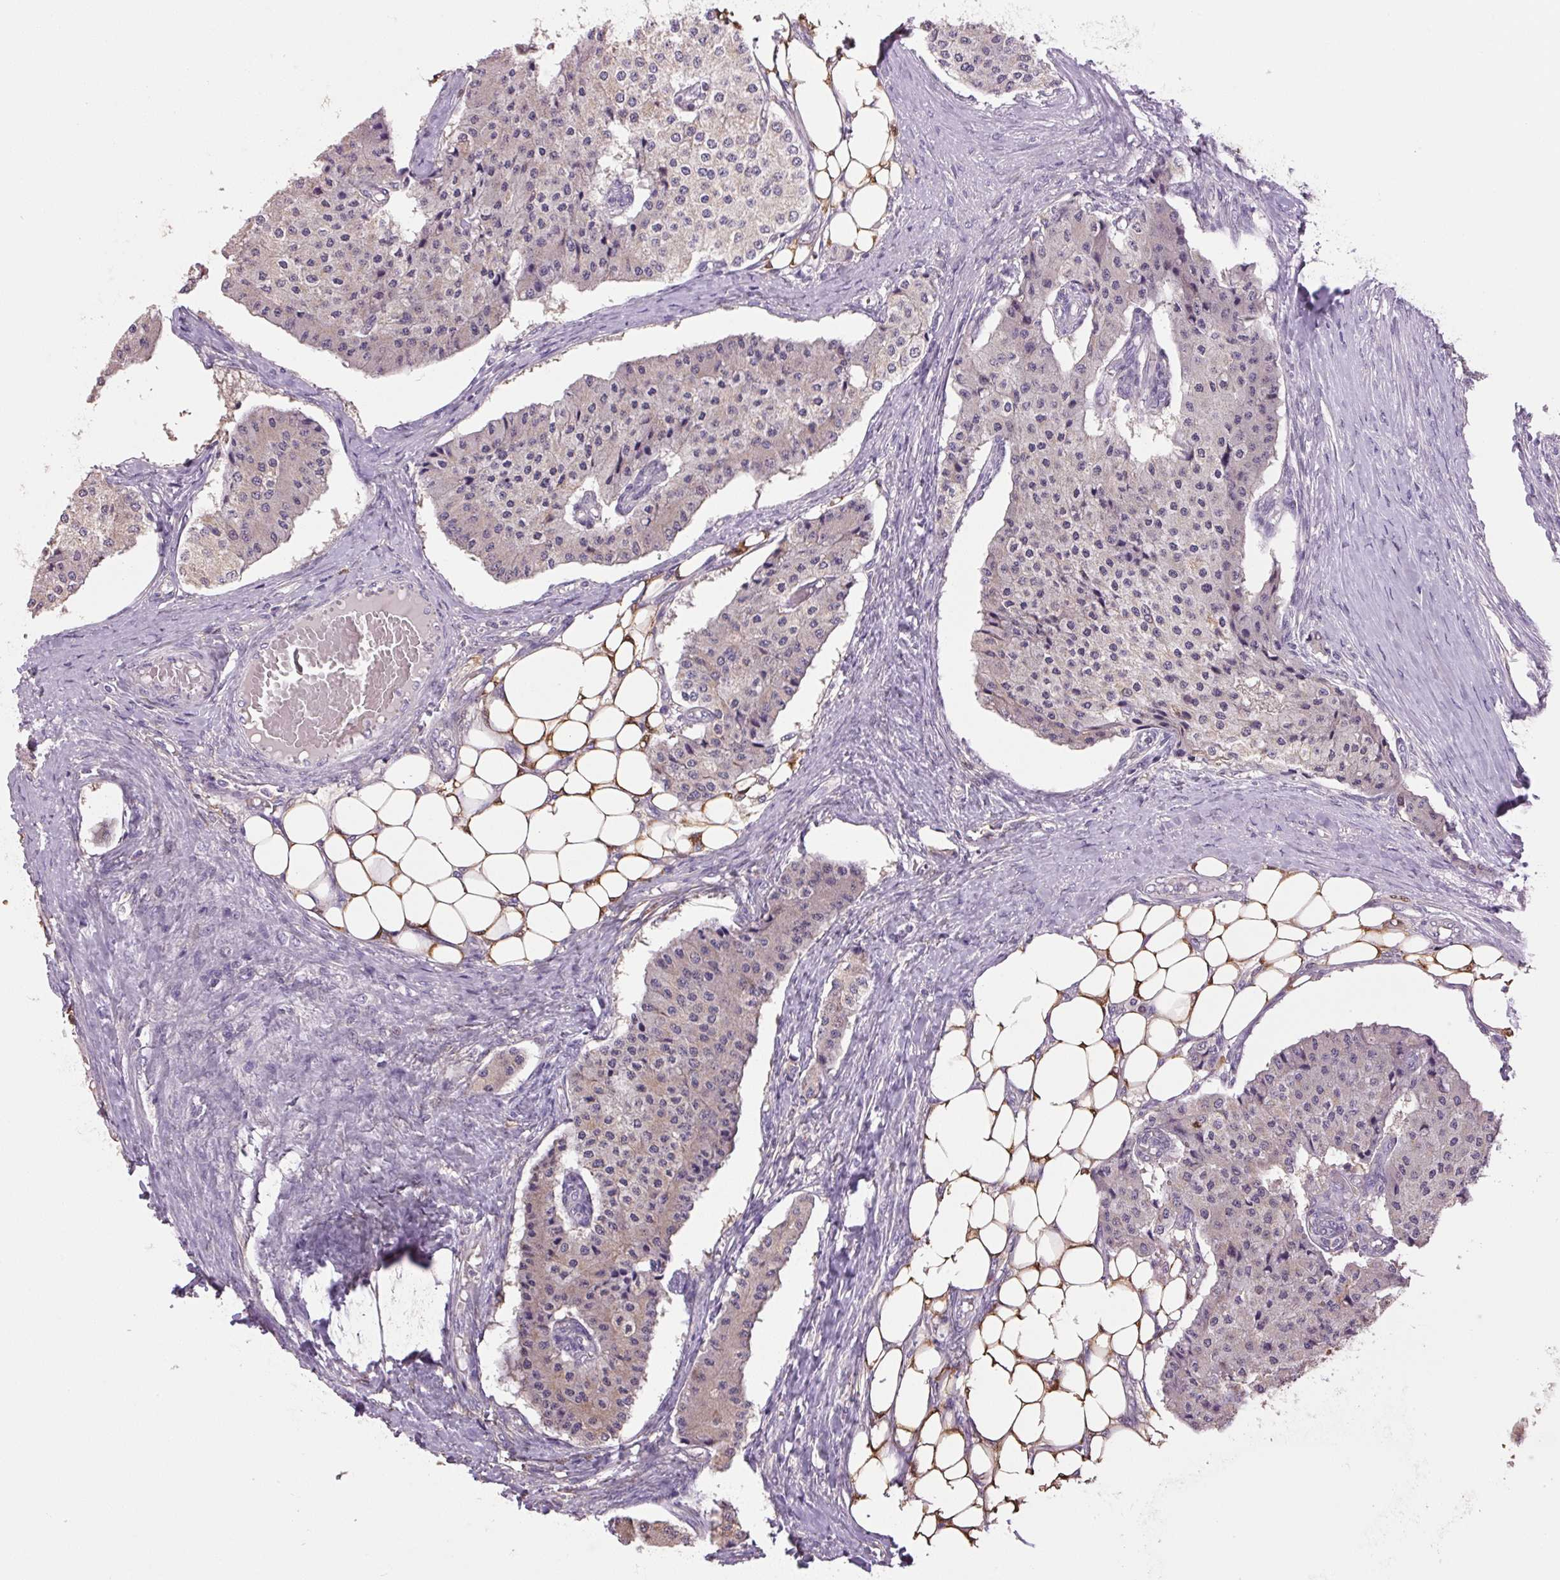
{"staining": {"intensity": "weak", "quantity": "<25%", "location": "cytoplasmic/membranous"}, "tissue": "carcinoid", "cell_type": "Tumor cells", "image_type": "cancer", "snomed": [{"axis": "morphology", "description": "Carcinoid, malignant, NOS"}, {"axis": "topography", "description": "Colon"}], "caption": "Immunohistochemistry histopathology image of human malignant carcinoid stained for a protein (brown), which exhibits no staining in tumor cells. (DAB IHC visualized using brightfield microscopy, high magnification).", "gene": "SGF29", "patient": {"sex": "female", "age": 52}}